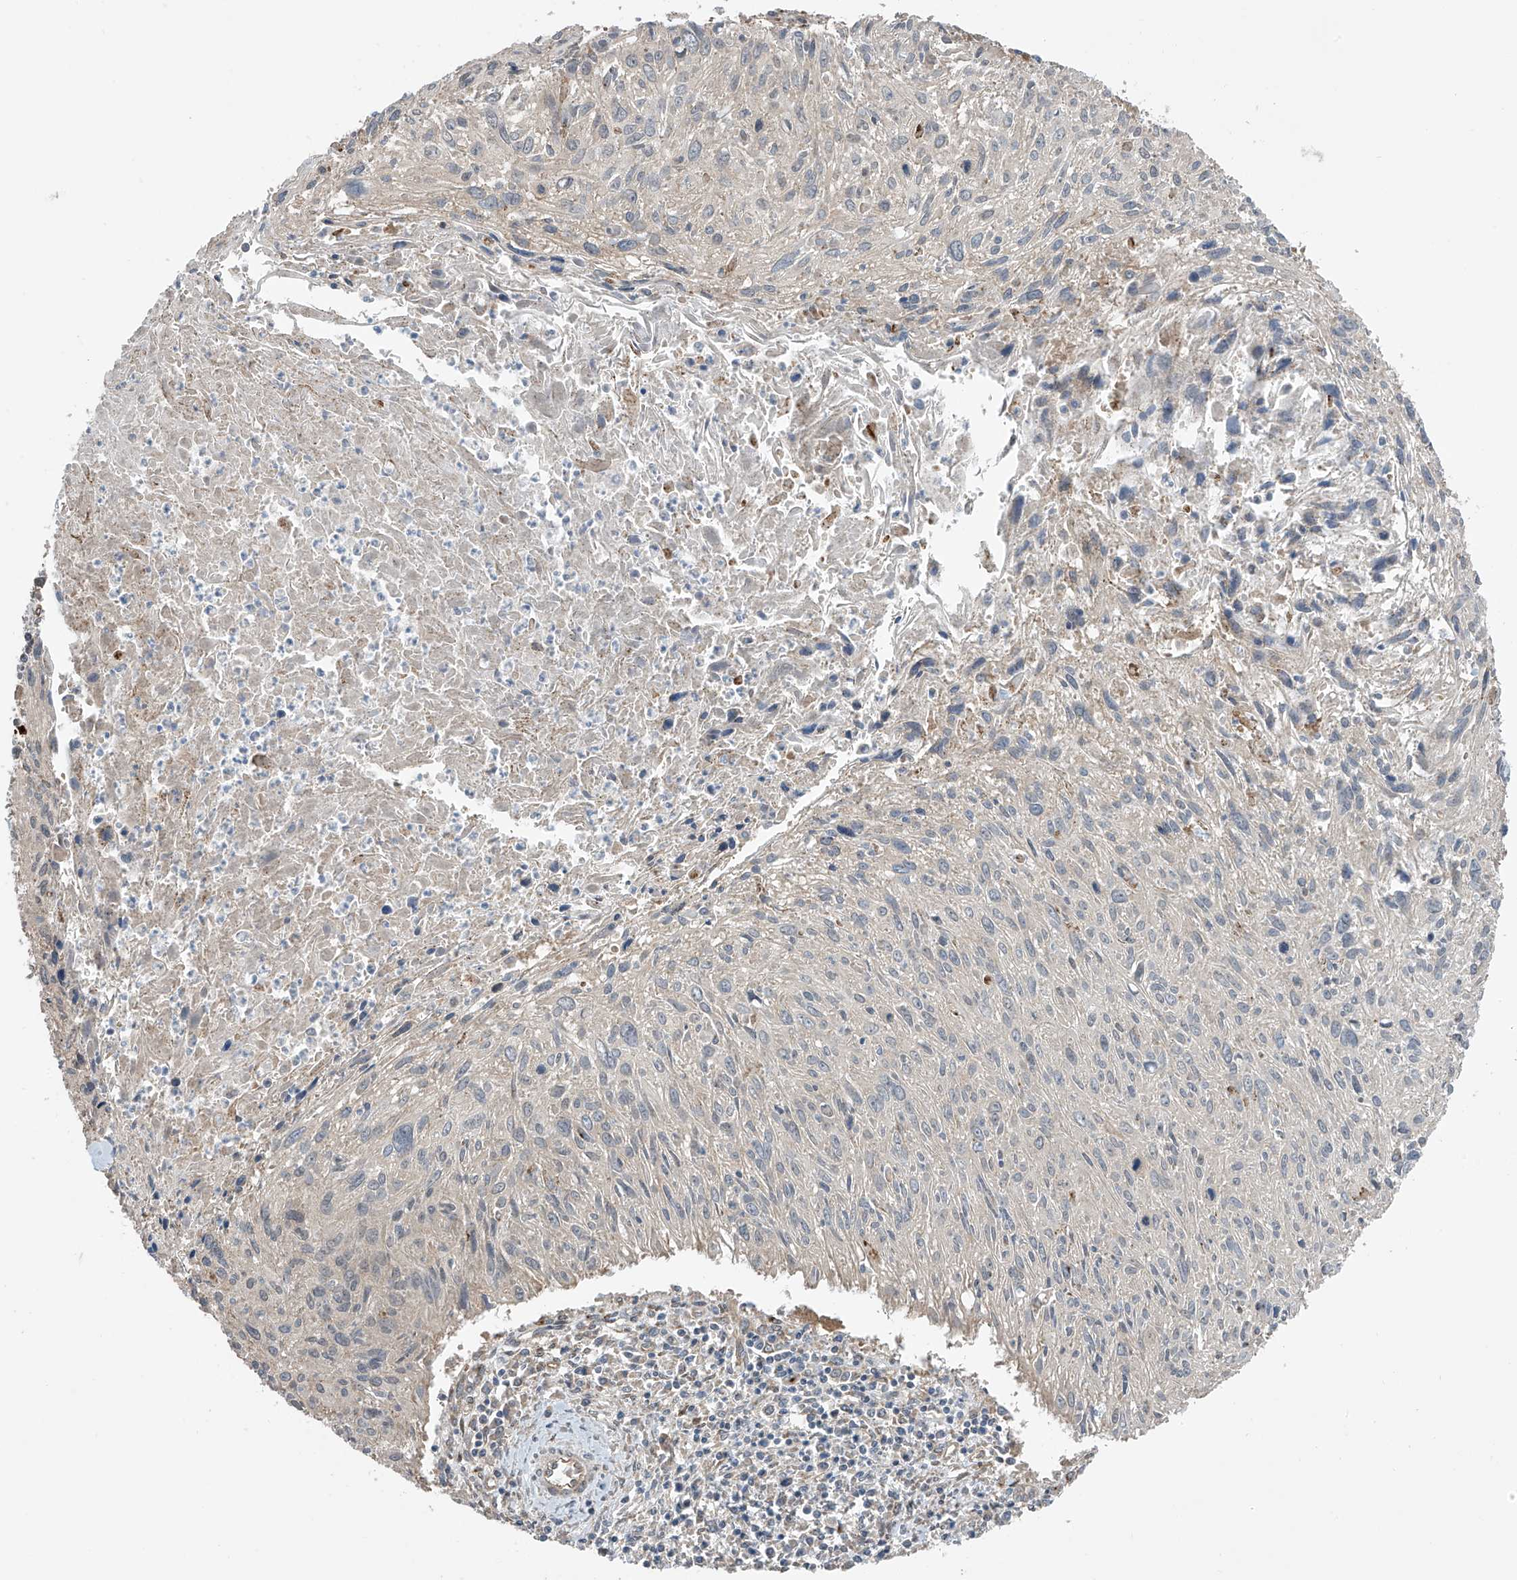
{"staining": {"intensity": "weak", "quantity": "25%-75%", "location": "cytoplasmic/membranous"}, "tissue": "cervical cancer", "cell_type": "Tumor cells", "image_type": "cancer", "snomed": [{"axis": "morphology", "description": "Squamous cell carcinoma, NOS"}, {"axis": "topography", "description": "Cervix"}], "caption": "Cervical cancer (squamous cell carcinoma) stained with a protein marker displays weak staining in tumor cells.", "gene": "PNPT1", "patient": {"sex": "female", "age": 51}}